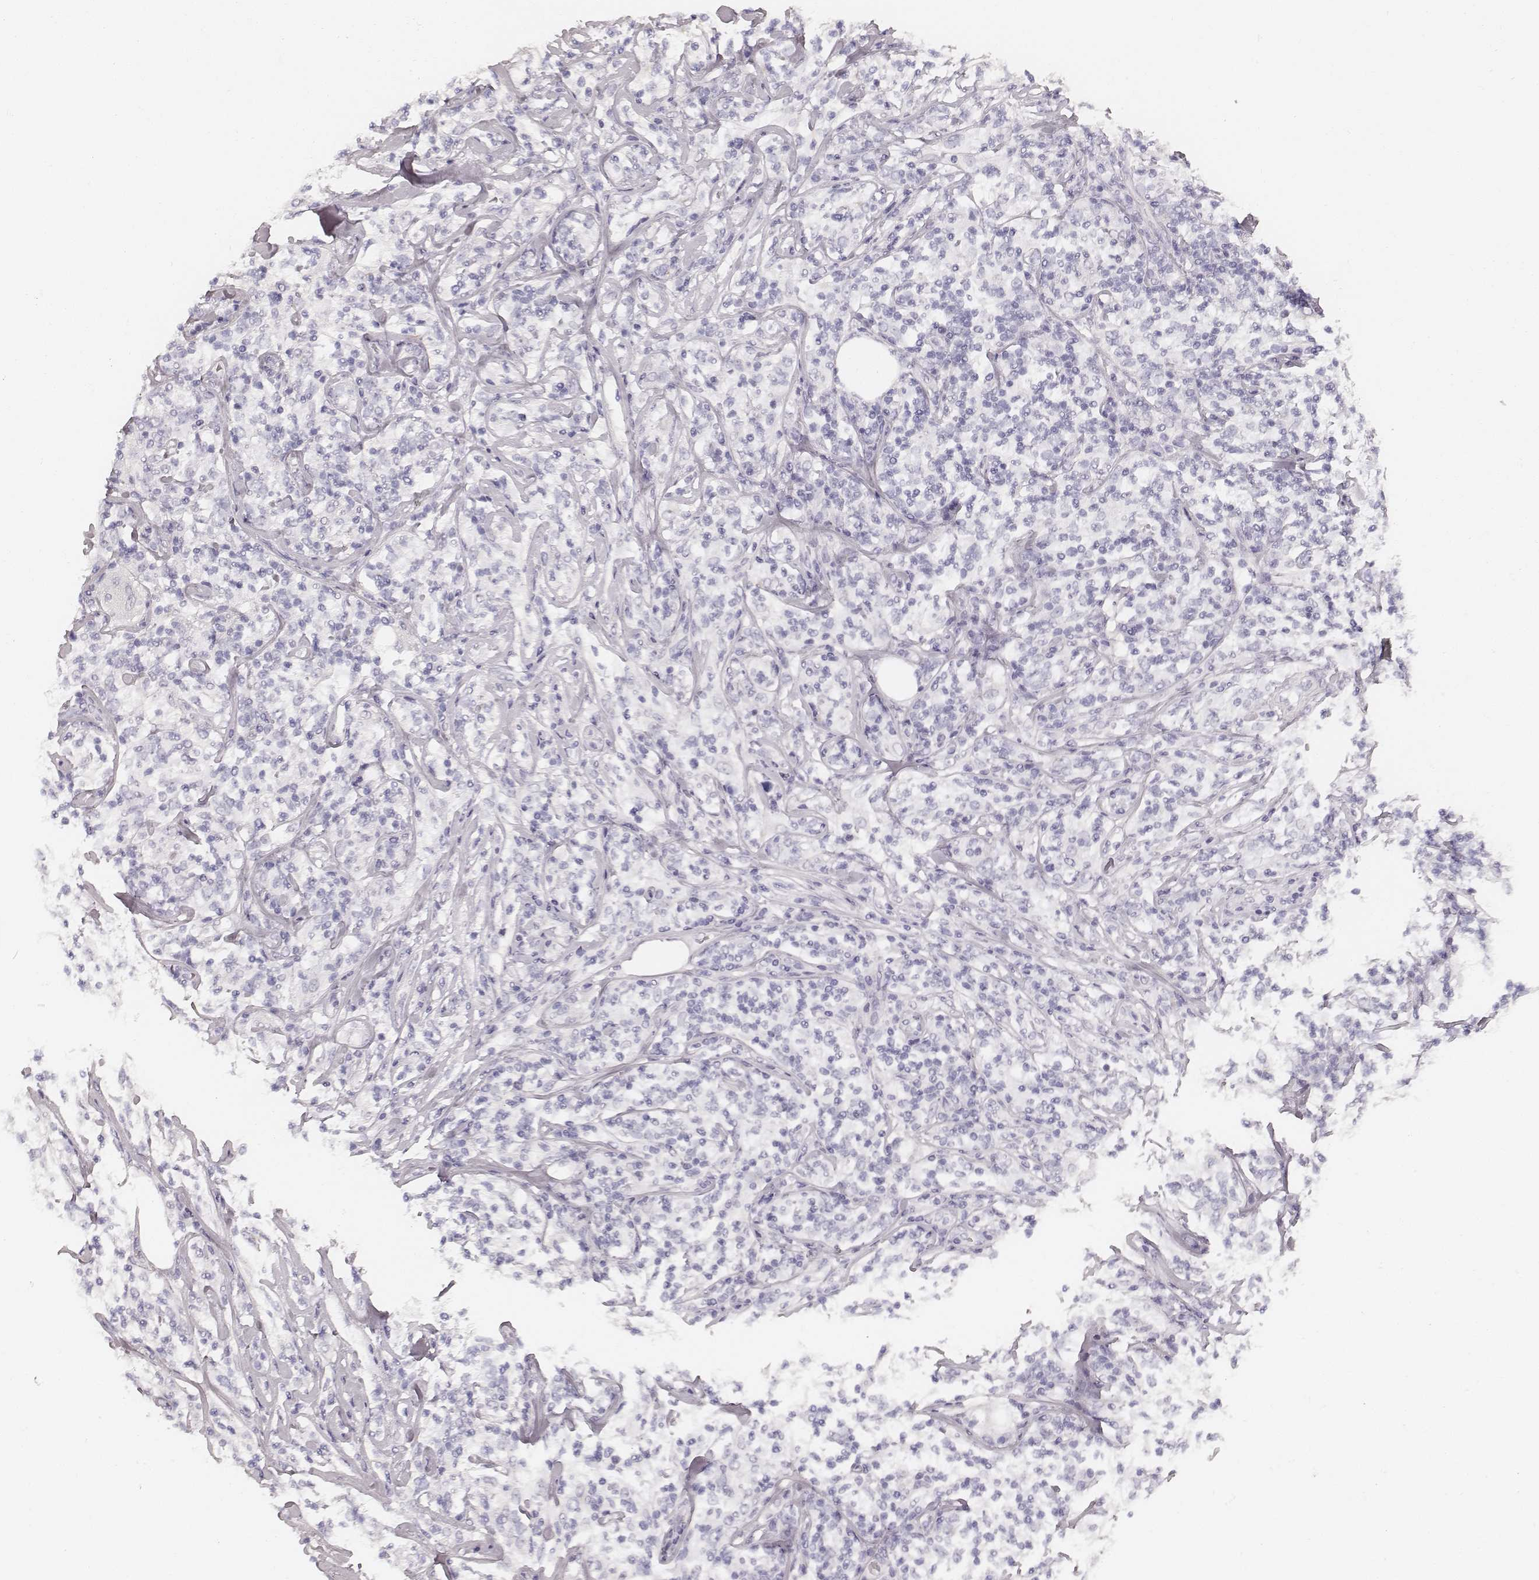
{"staining": {"intensity": "negative", "quantity": "none", "location": "none"}, "tissue": "lymphoma", "cell_type": "Tumor cells", "image_type": "cancer", "snomed": [{"axis": "morphology", "description": "Malignant lymphoma, non-Hodgkin's type, High grade"}, {"axis": "topography", "description": "Lymph node"}], "caption": "Immunohistochemistry of human malignant lymphoma, non-Hodgkin's type (high-grade) reveals no expression in tumor cells. (DAB immunohistochemistry visualized using brightfield microscopy, high magnification).", "gene": "HNF4G", "patient": {"sex": "female", "age": 84}}